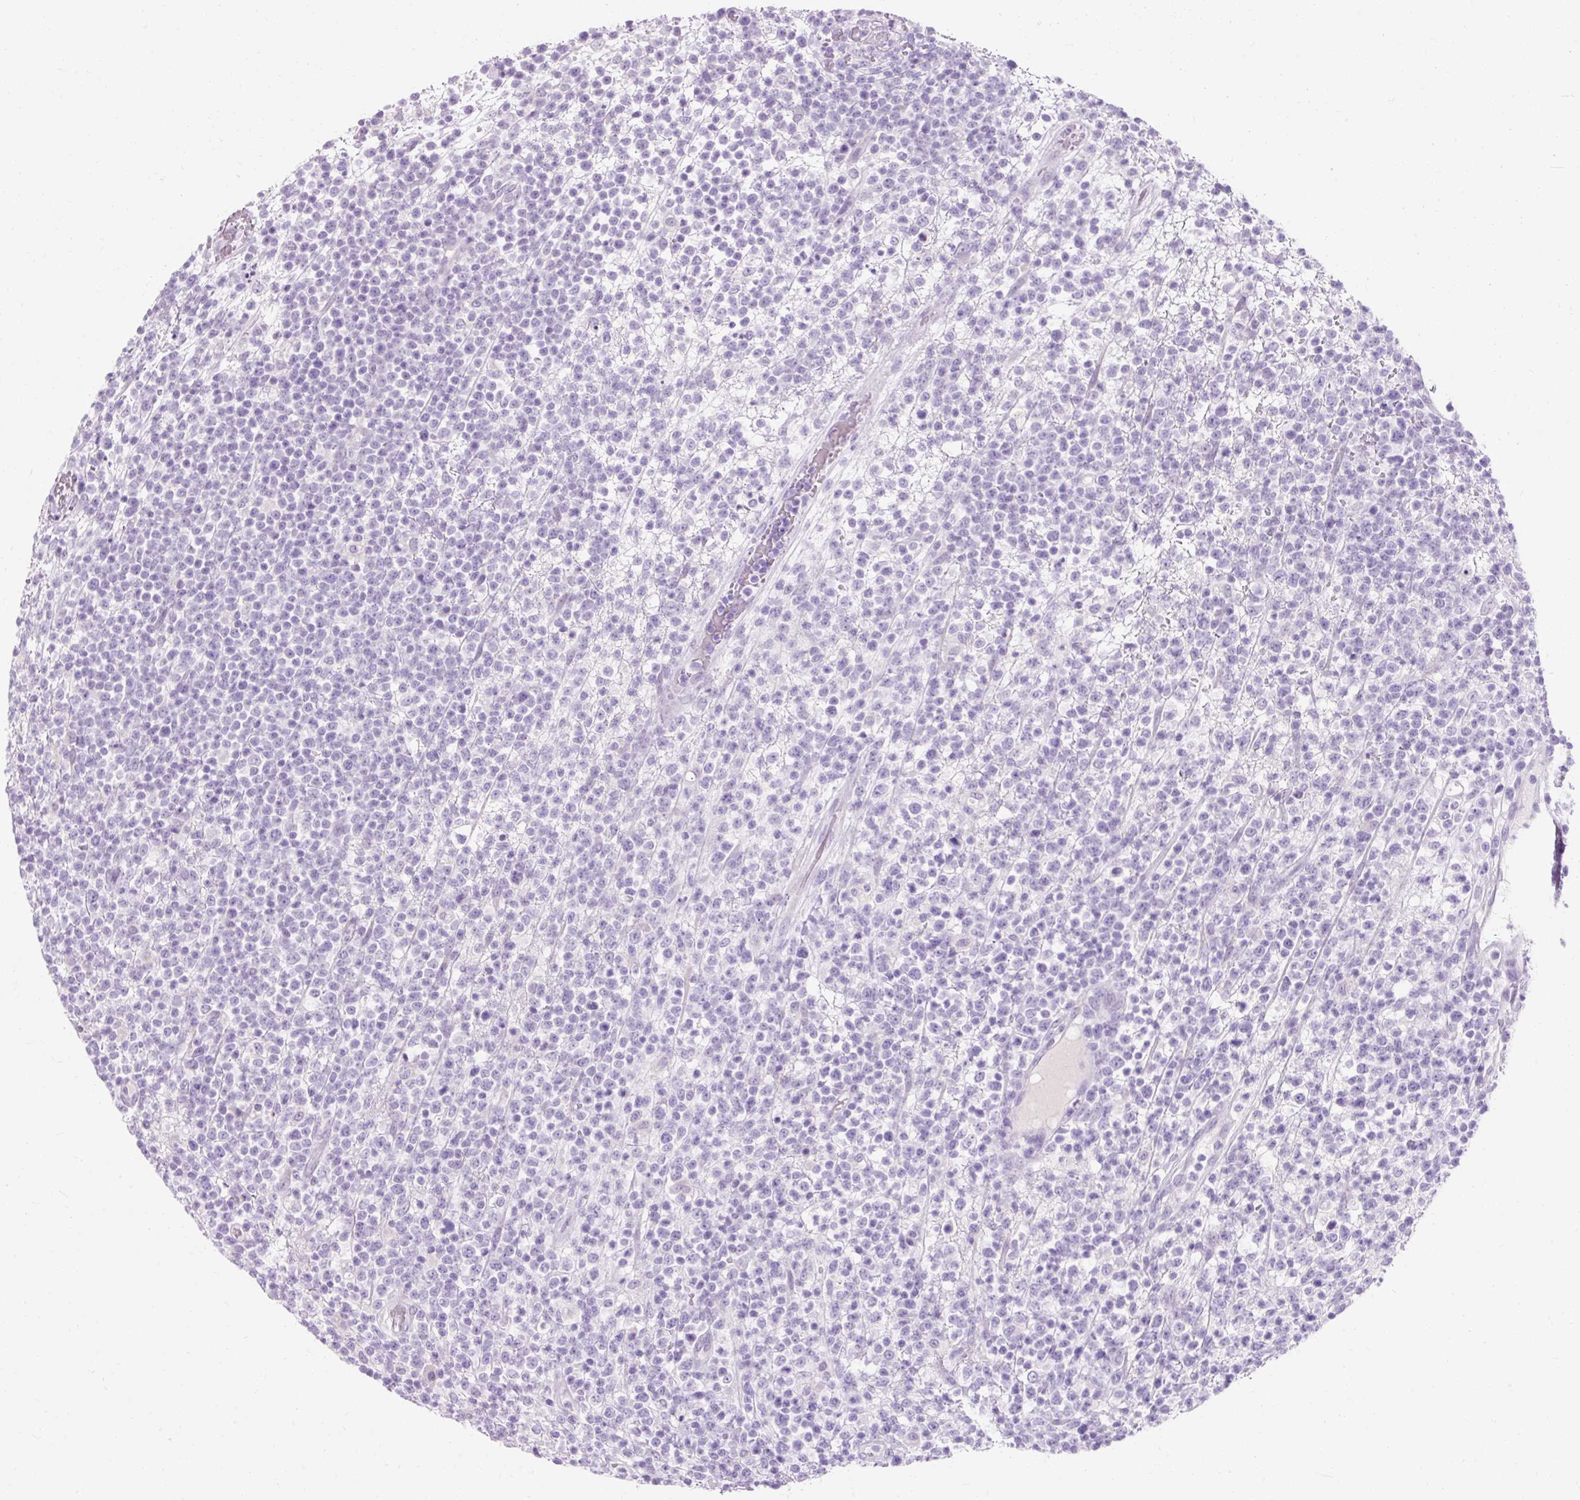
{"staining": {"intensity": "negative", "quantity": "none", "location": "none"}, "tissue": "lymphoma", "cell_type": "Tumor cells", "image_type": "cancer", "snomed": [{"axis": "morphology", "description": "Malignant lymphoma, non-Hodgkin's type, High grade"}, {"axis": "topography", "description": "Colon"}], "caption": "Tumor cells show no significant expression in high-grade malignant lymphoma, non-Hodgkin's type. Nuclei are stained in blue.", "gene": "CLDN25", "patient": {"sex": "female", "age": 53}}